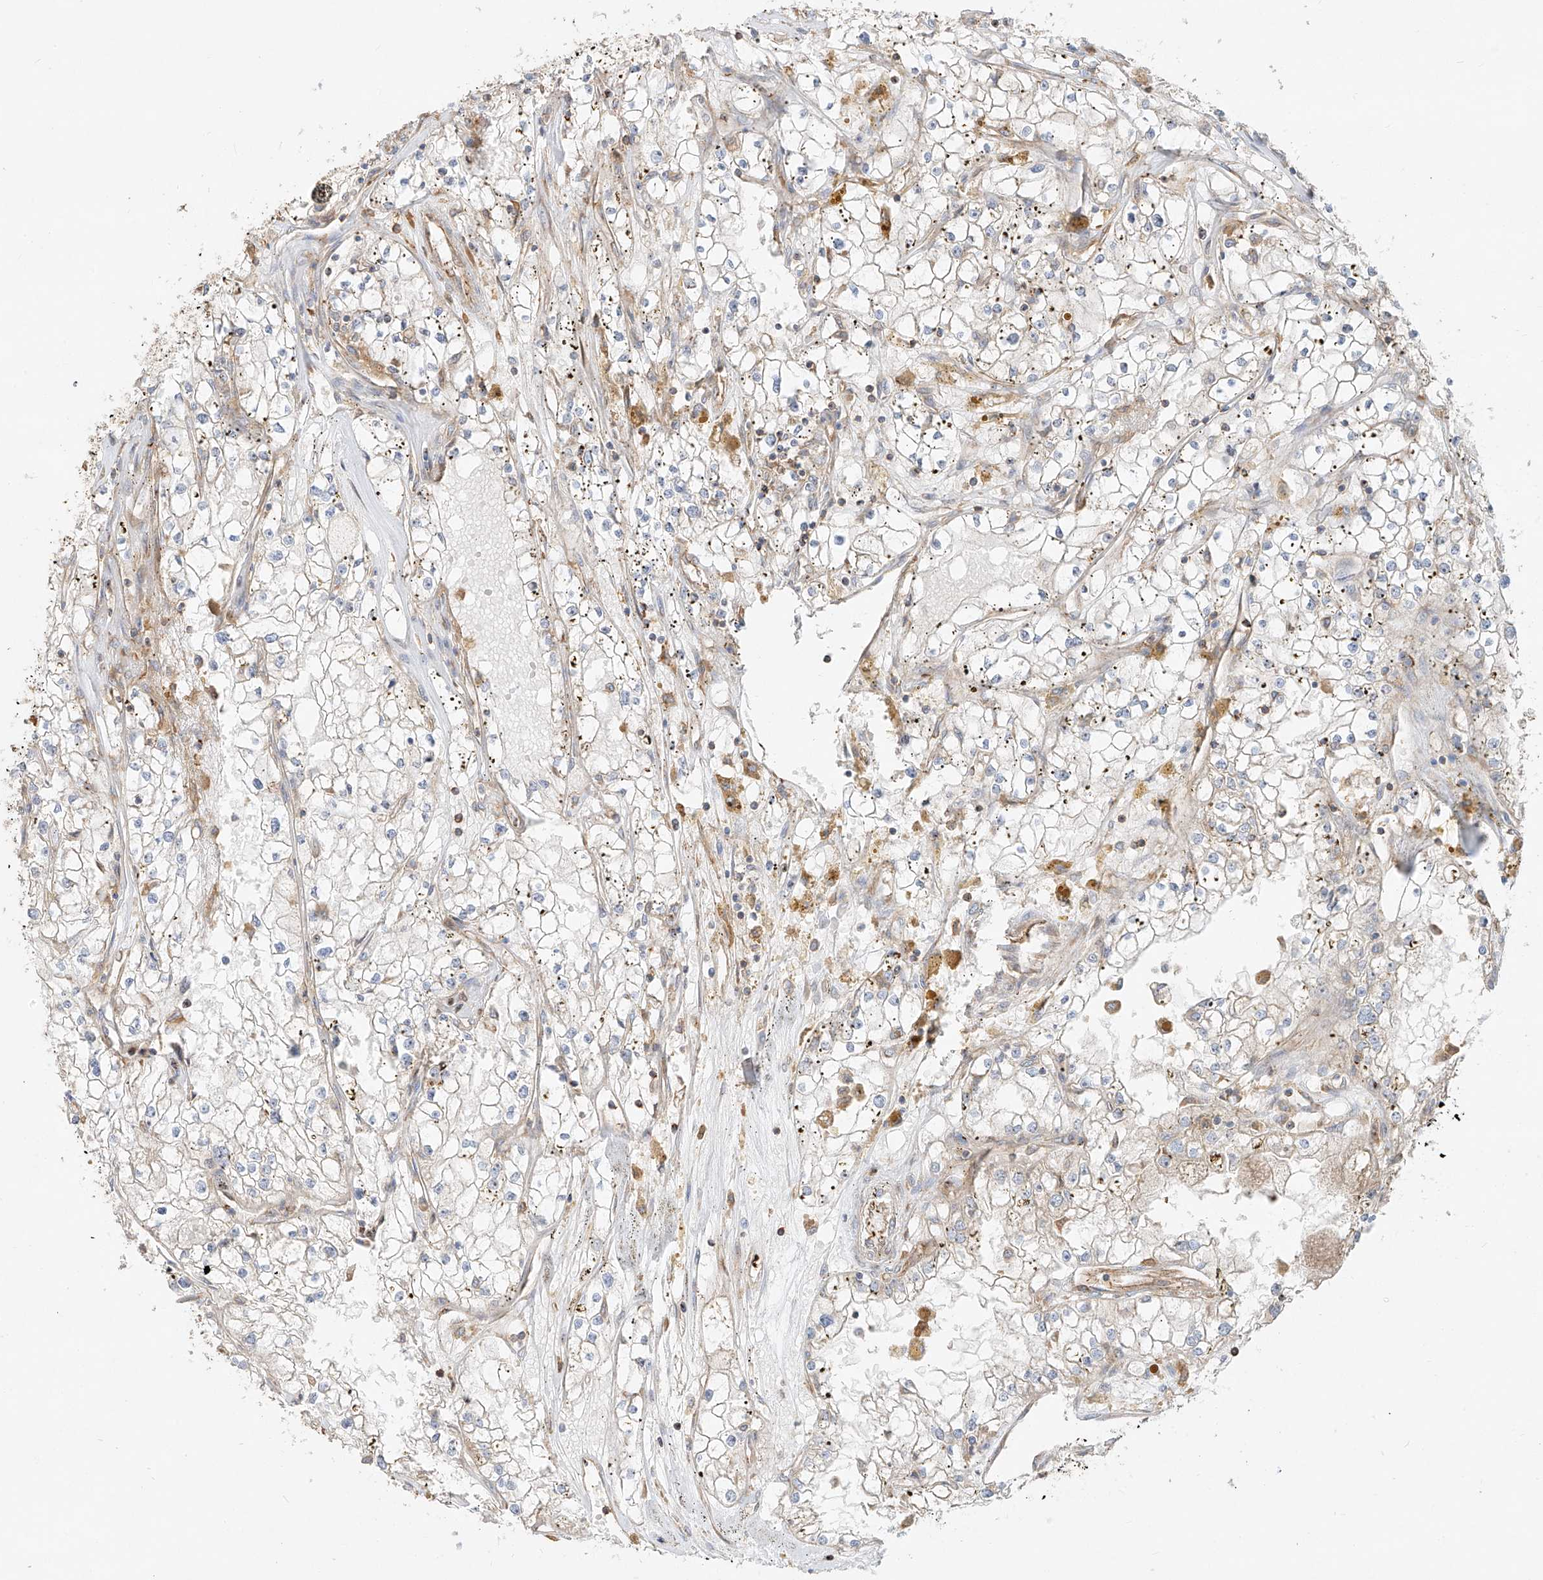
{"staining": {"intensity": "negative", "quantity": "none", "location": "none"}, "tissue": "renal cancer", "cell_type": "Tumor cells", "image_type": "cancer", "snomed": [{"axis": "morphology", "description": "Adenocarcinoma, NOS"}, {"axis": "topography", "description": "Kidney"}], "caption": "Immunohistochemistry (IHC) micrograph of neoplastic tissue: human adenocarcinoma (renal) stained with DAB (3,3'-diaminobenzidine) displays no significant protein positivity in tumor cells. (Stains: DAB immunohistochemistry with hematoxylin counter stain, Microscopy: brightfield microscopy at high magnification).", "gene": "SNX9", "patient": {"sex": "male", "age": 56}}